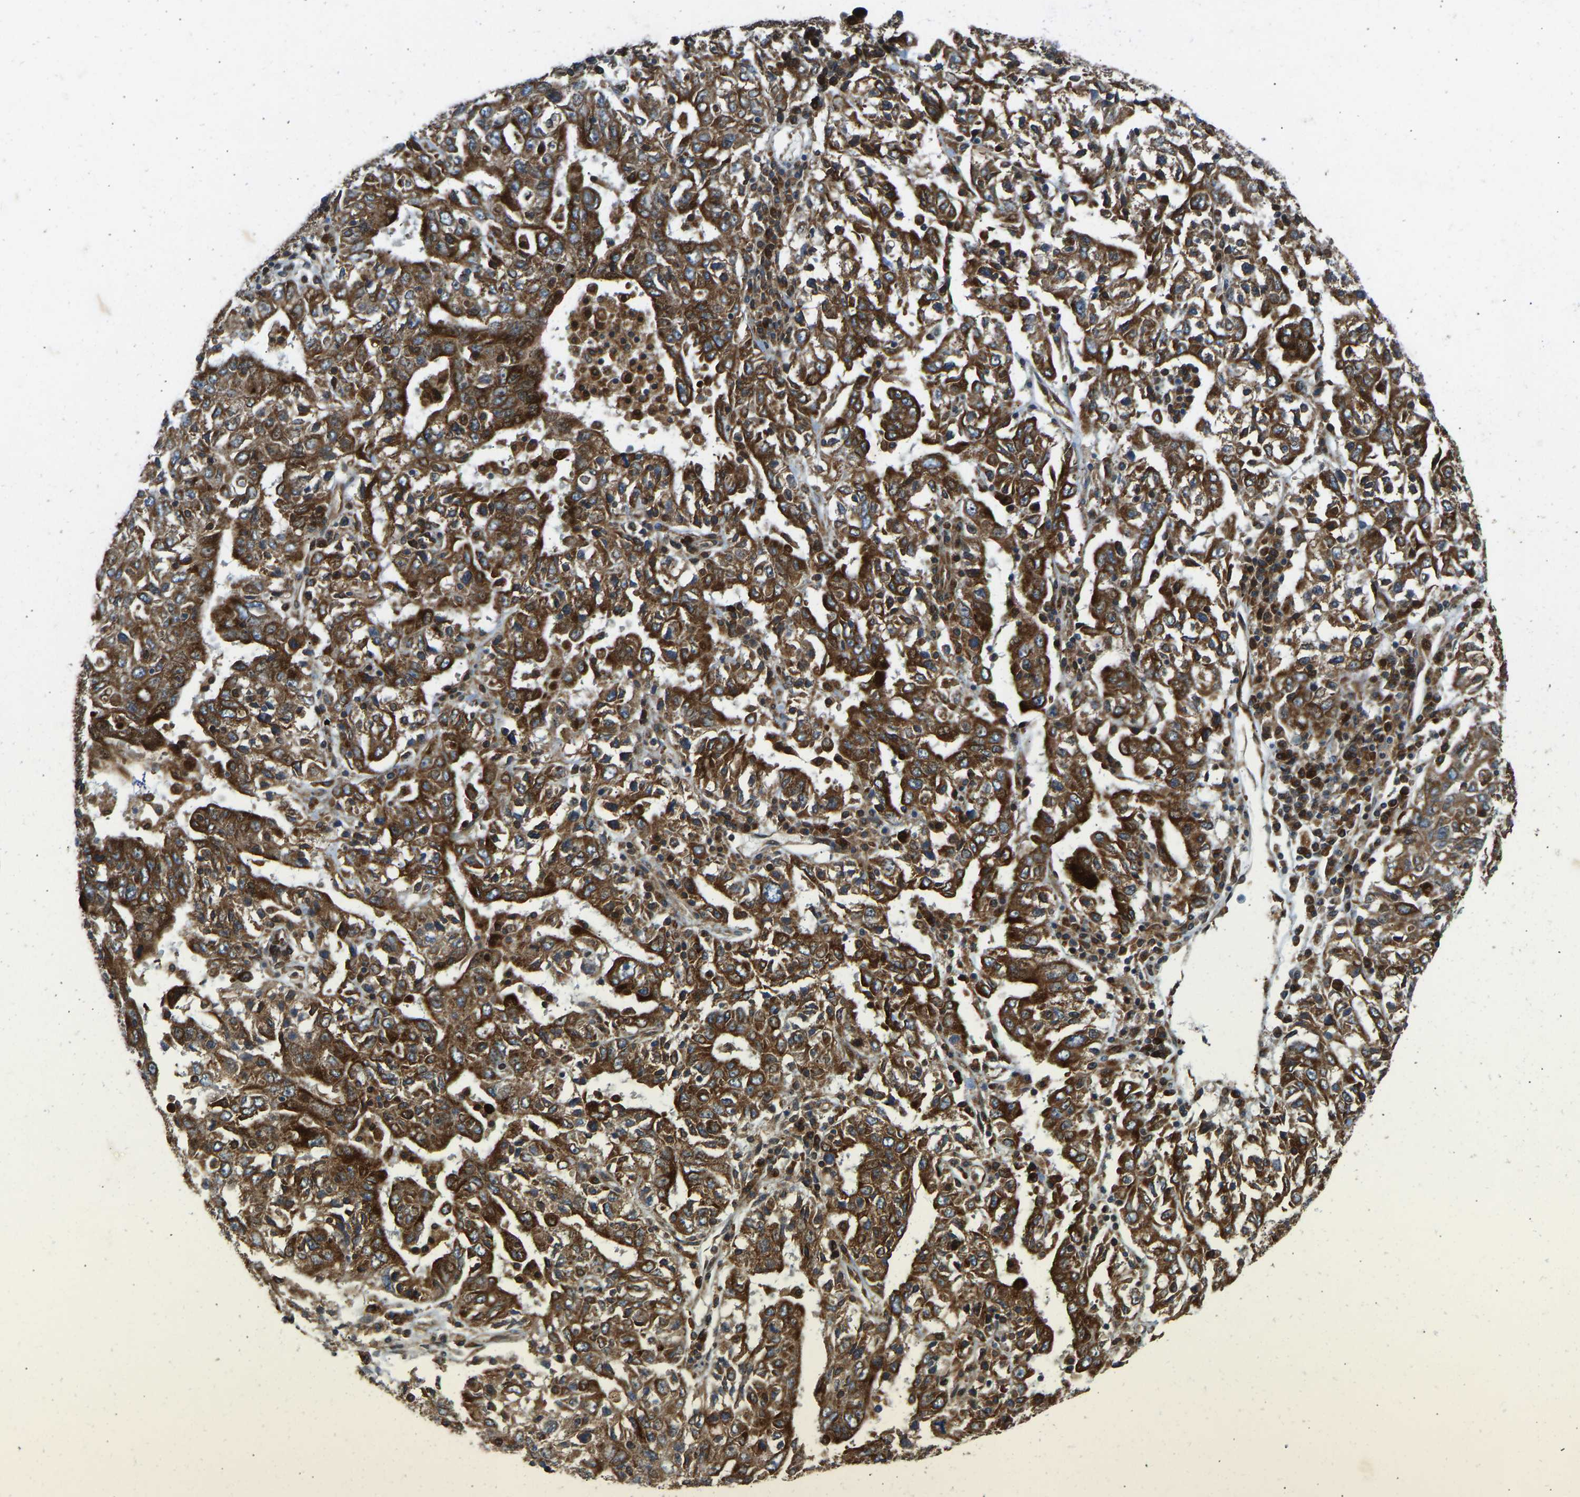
{"staining": {"intensity": "strong", "quantity": ">75%", "location": "cytoplasmic/membranous"}, "tissue": "ovarian cancer", "cell_type": "Tumor cells", "image_type": "cancer", "snomed": [{"axis": "morphology", "description": "Carcinoma, endometroid"}, {"axis": "topography", "description": "Ovary"}], "caption": "A brown stain highlights strong cytoplasmic/membranous expression of a protein in ovarian cancer tumor cells.", "gene": "OS9", "patient": {"sex": "female", "age": 62}}